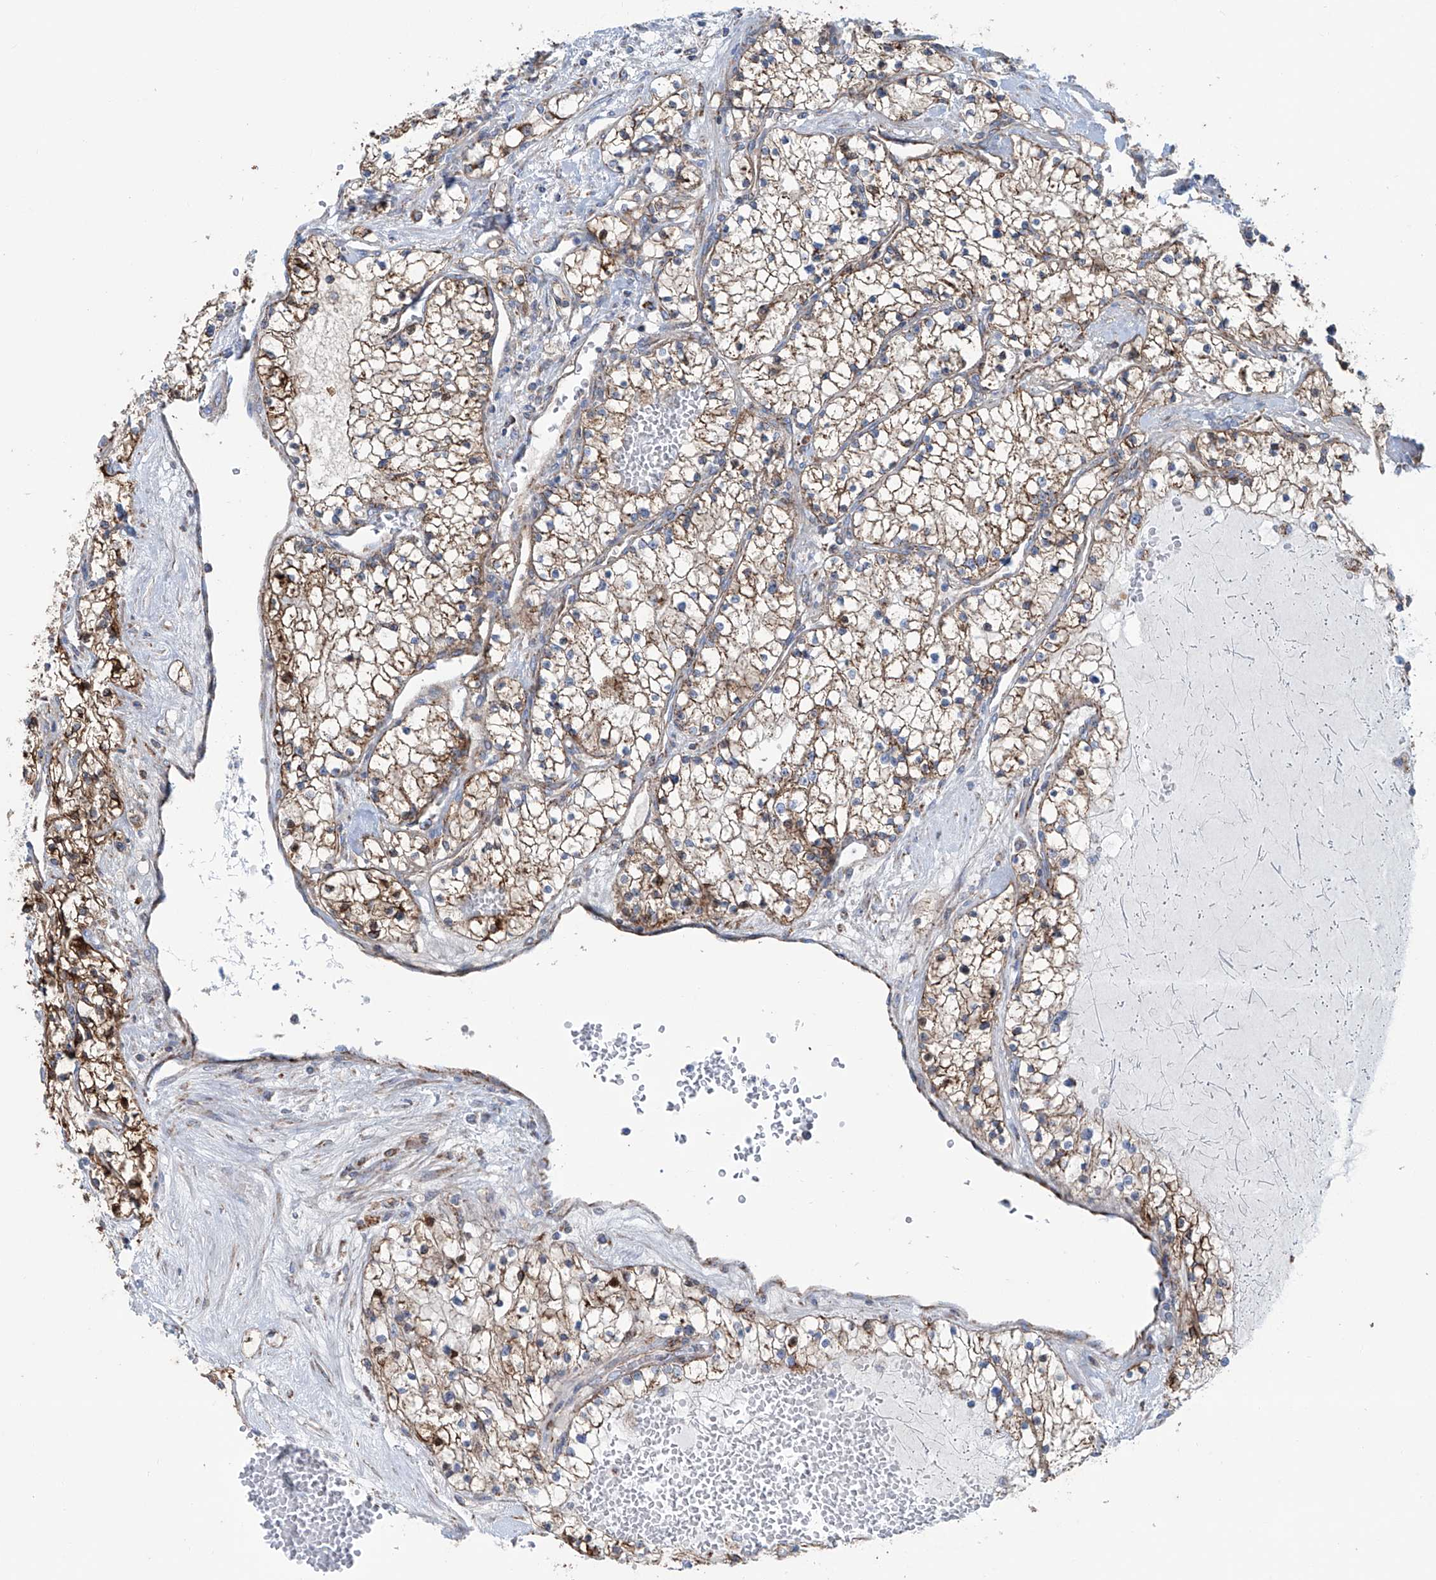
{"staining": {"intensity": "moderate", "quantity": ">75%", "location": "cytoplasmic/membranous"}, "tissue": "renal cancer", "cell_type": "Tumor cells", "image_type": "cancer", "snomed": [{"axis": "morphology", "description": "Normal tissue, NOS"}, {"axis": "morphology", "description": "Adenocarcinoma, NOS"}, {"axis": "topography", "description": "Kidney"}], "caption": "Immunohistochemistry (DAB) staining of human renal adenocarcinoma shows moderate cytoplasmic/membranous protein expression in about >75% of tumor cells. (Brightfield microscopy of DAB IHC at high magnification).", "gene": "ALDH6A1", "patient": {"sex": "male", "age": 68}}